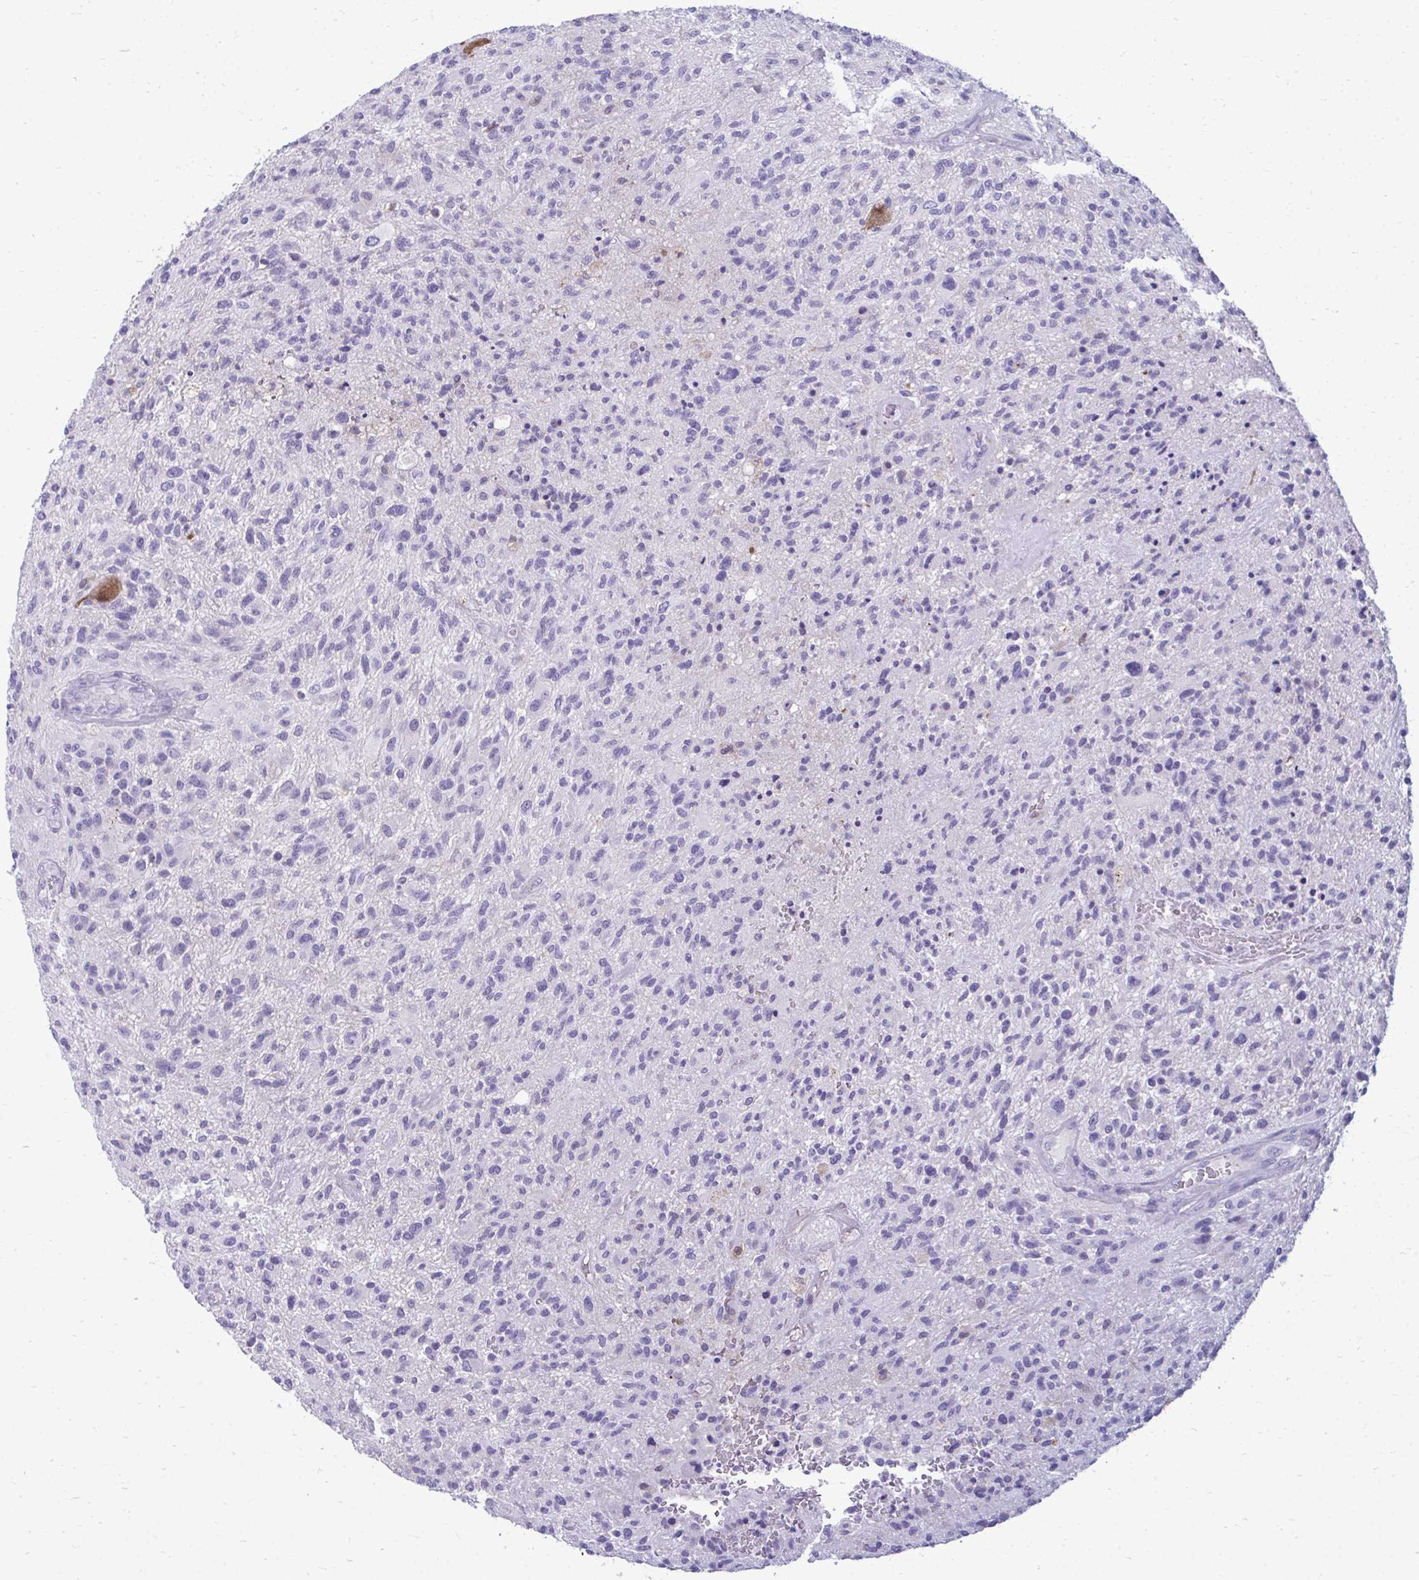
{"staining": {"intensity": "negative", "quantity": "none", "location": "none"}, "tissue": "glioma", "cell_type": "Tumor cells", "image_type": "cancer", "snomed": [{"axis": "morphology", "description": "Glioma, malignant, High grade"}, {"axis": "topography", "description": "Brain"}], "caption": "This histopathology image is of malignant glioma (high-grade) stained with IHC to label a protein in brown with the nuclei are counter-stained blue. There is no staining in tumor cells.", "gene": "FABP3", "patient": {"sex": "male", "age": 47}}